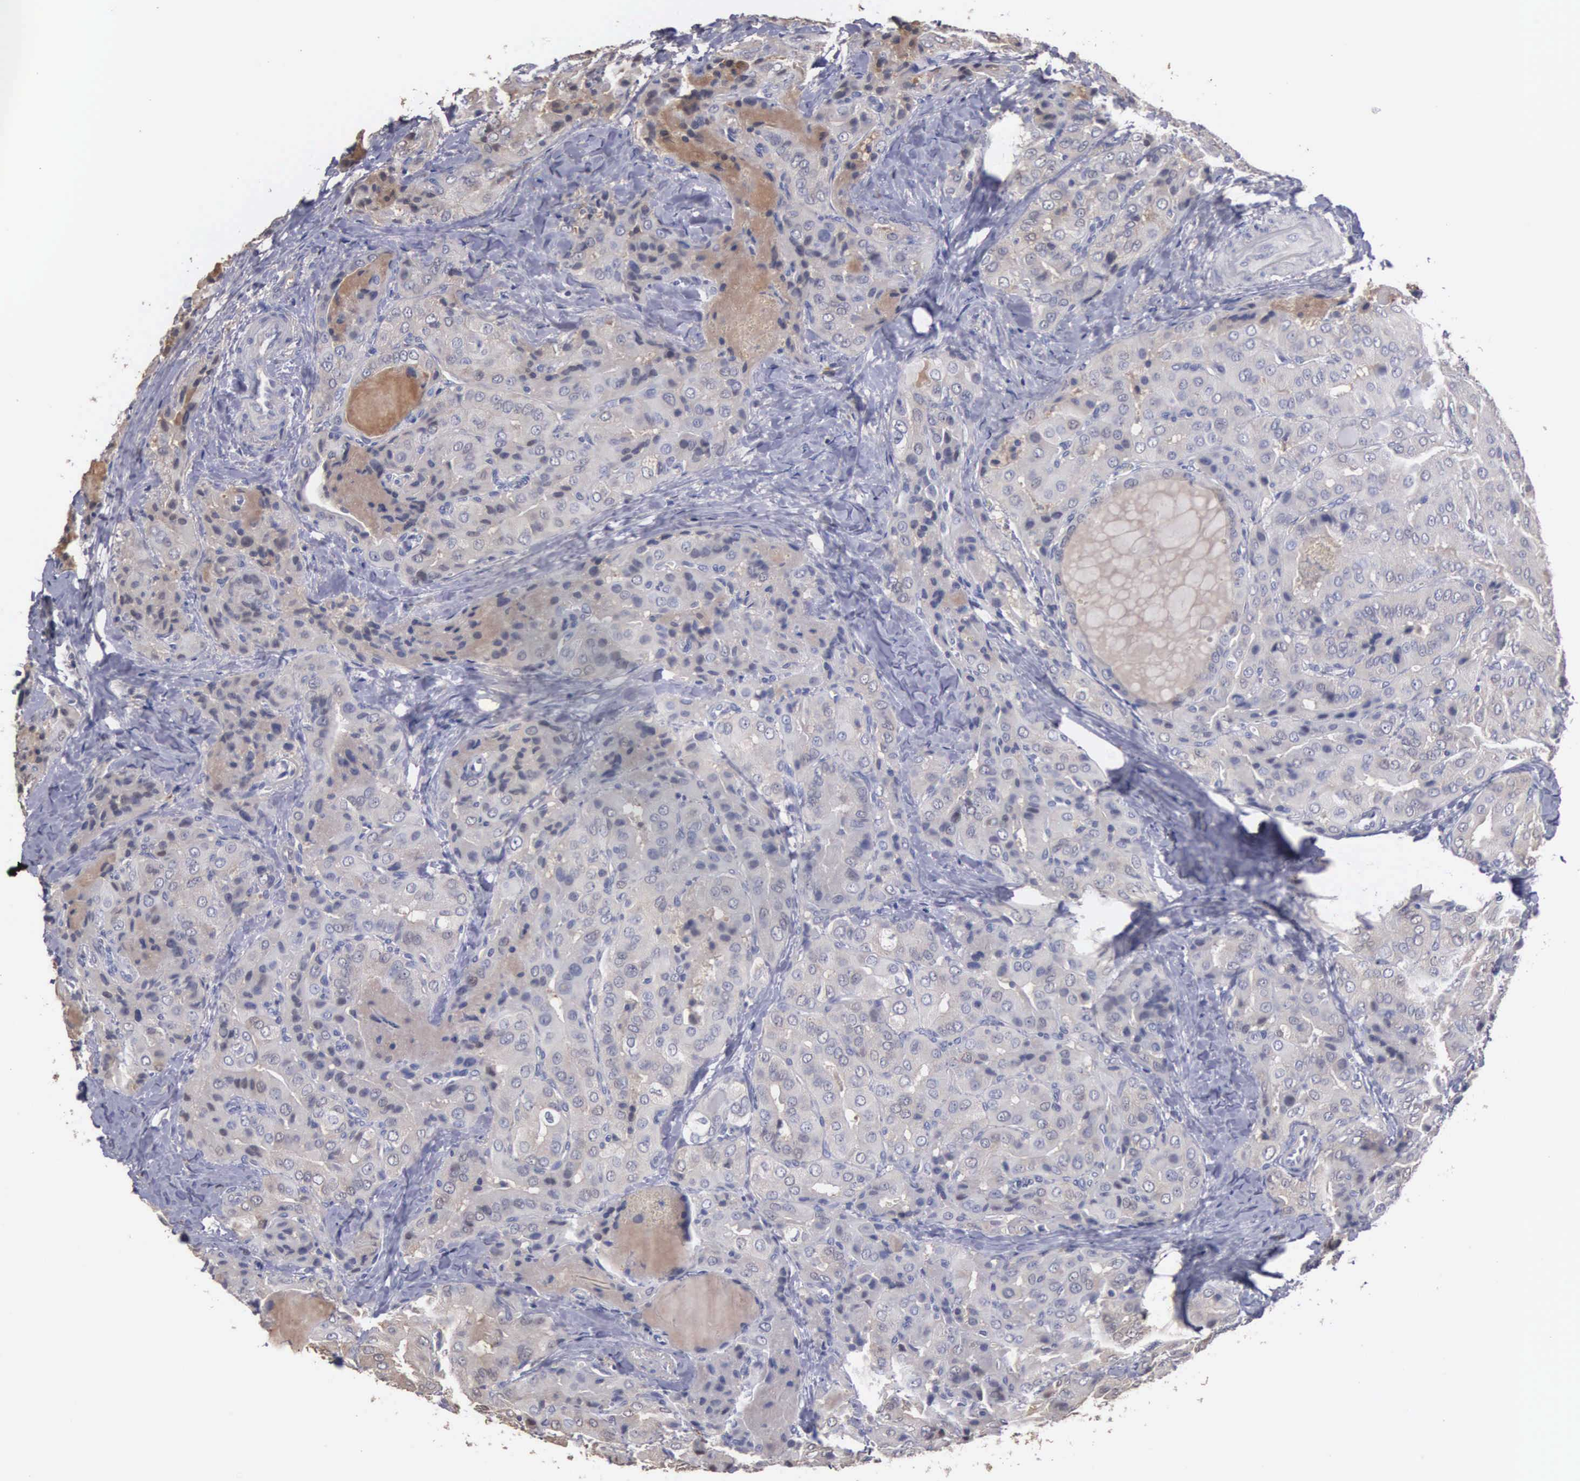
{"staining": {"intensity": "weak", "quantity": ">75%", "location": "cytoplasmic/membranous"}, "tissue": "thyroid cancer", "cell_type": "Tumor cells", "image_type": "cancer", "snomed": [{"axis": "morphology", "description": "Papillary adenocarcinoma, NOS"}, {"axis": "topography", "description": "Thyroid gland"}], "caption": "Immunohistochemistry histopathology image of neoplastic tissue: human papillary adenocarcinoma (thyroid) stained using immunohistochemistry reveals low levels of weak protein expression localized specifically in the cytoplasmic/membranous of tumor cells, appearing as a cytoplasmic/membranous brown color.", "gene": "ENO3", "patient": {"sex": "female", "age": 71}}